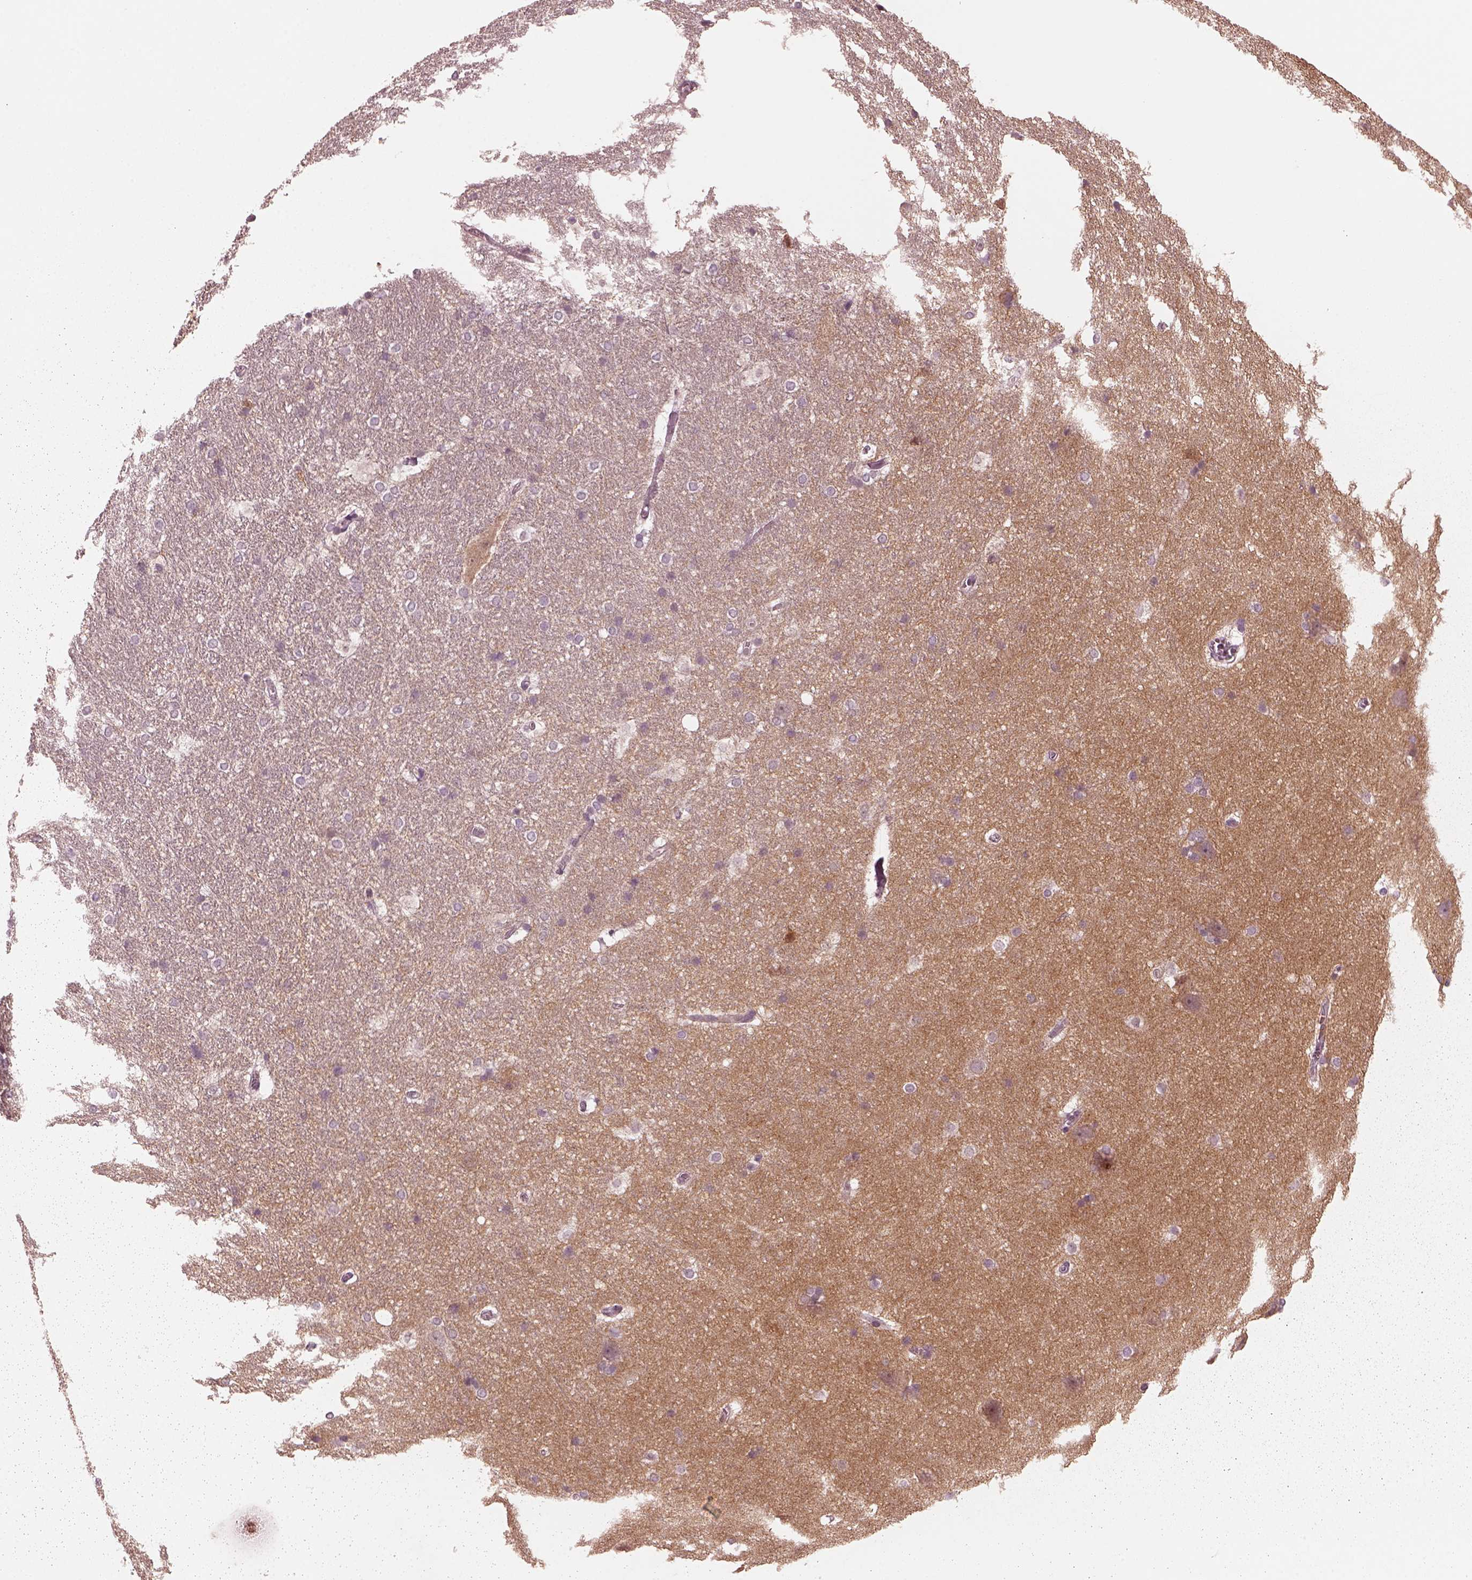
{"staining": {"intensity": "negative", "quantity": "none", "location": "none"}, "tissue": "hippocampus", "cell_type": "Glial cells", "image_type": "normal", "snomed": [{"axis": "morphology", "description": "Normal tissue, NOS"}, {"axis": "topography", "description": "Cerebral cortex"}, {"axis": "topography", "description": "Hippocampus"}], "caption": "The image demonstrates no staining of glial cells in benign hippocampus.", "gene": "RGS7", "patient": {"sex": "female", "age": 19}}